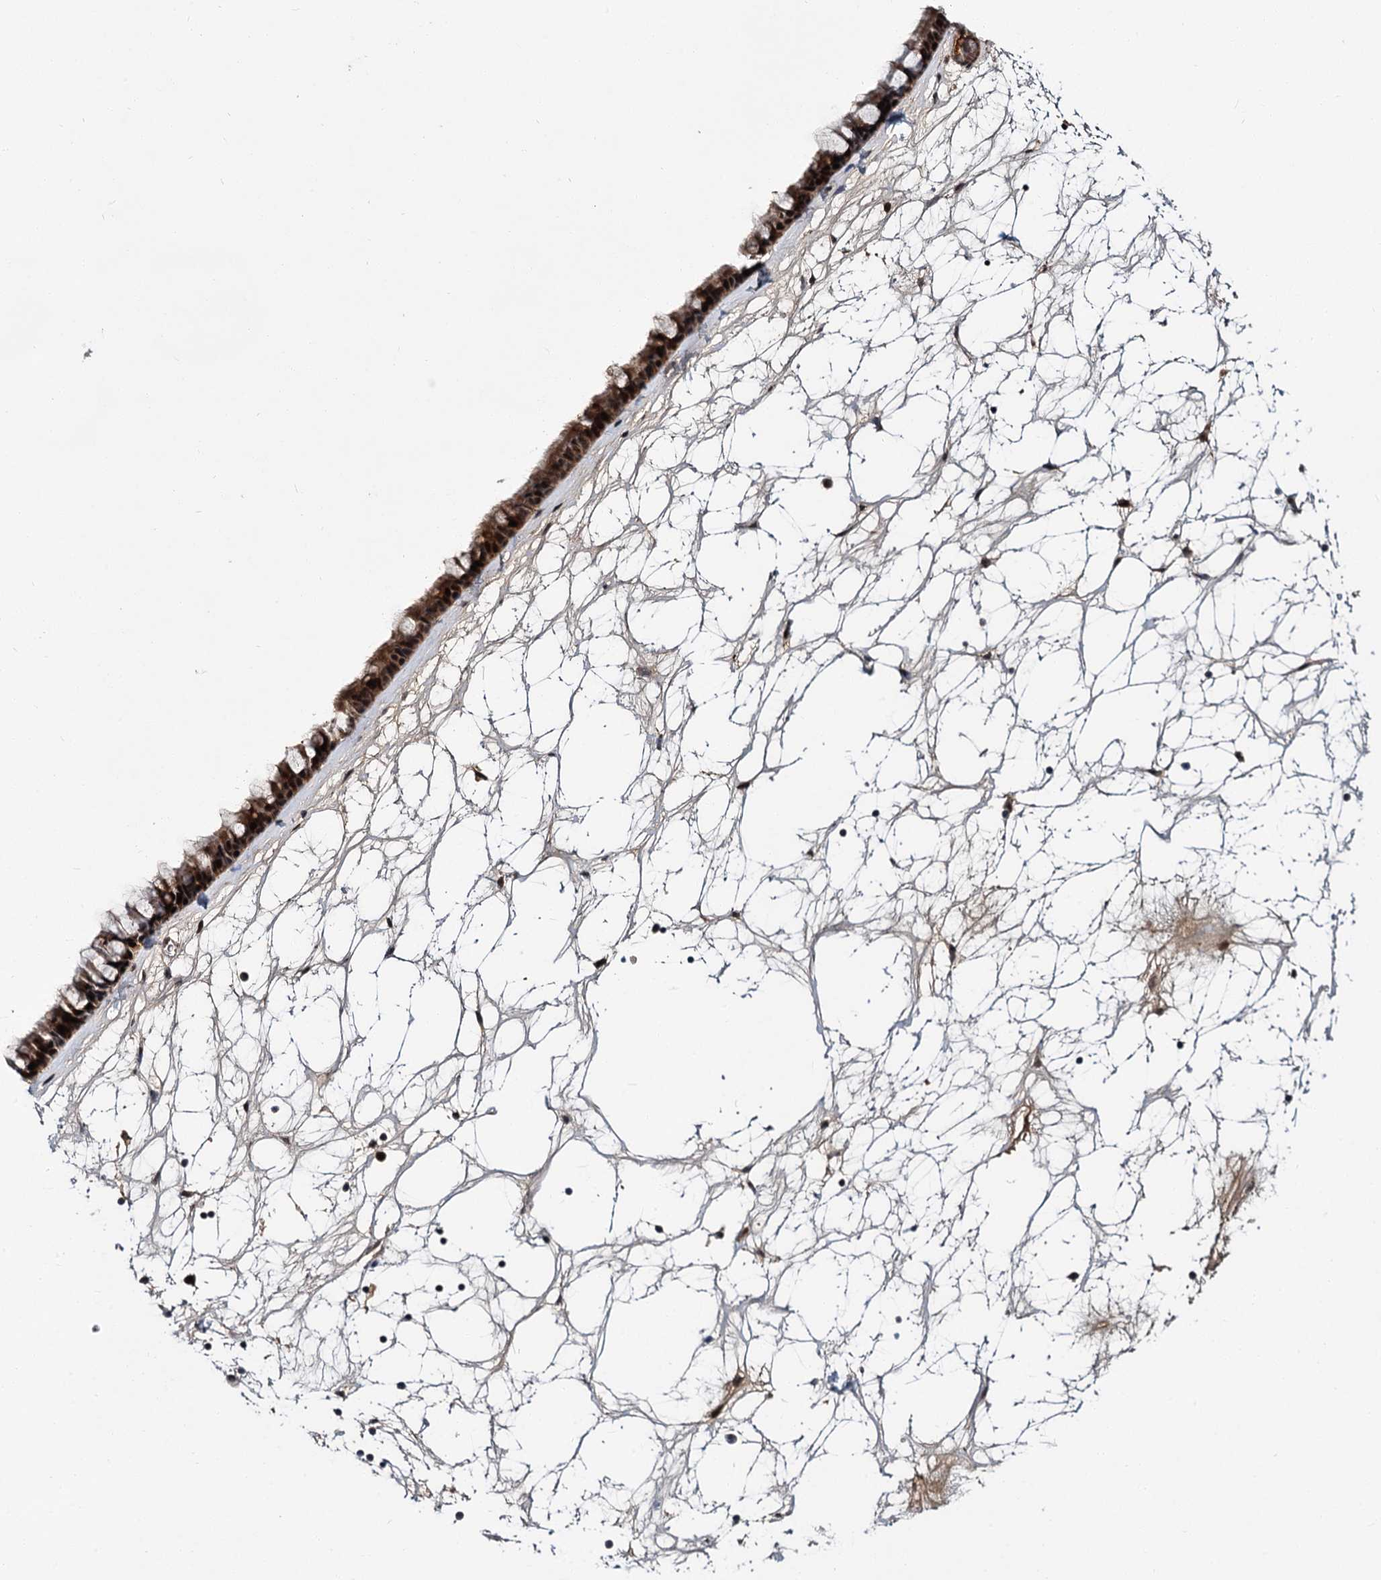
{"staining": {"intensity": "strong", "quantity": ">75%", "location": "cytoplasmic/membranous,nuclear"}, "tissue": "nasopharynx", "cell_type": "Respiratory epithelial cells", "image_type": "normal", "snomed": [{"axis": "morphology", "description": "Normal tissue, NOS"}, {"axis": "topography", "description": "Nasopharynx"}], "caption": "Brown immunohistochemical staining in unremarkable nasopharynx displays strong cytoplasmic/membranous,nuclear positivity in about >75% of respiratory epithelial cells. (IHC, brightfield microscopy, high magnification).", "gene": "MBD6", "patient": {"sex": "male", "age": 64}}